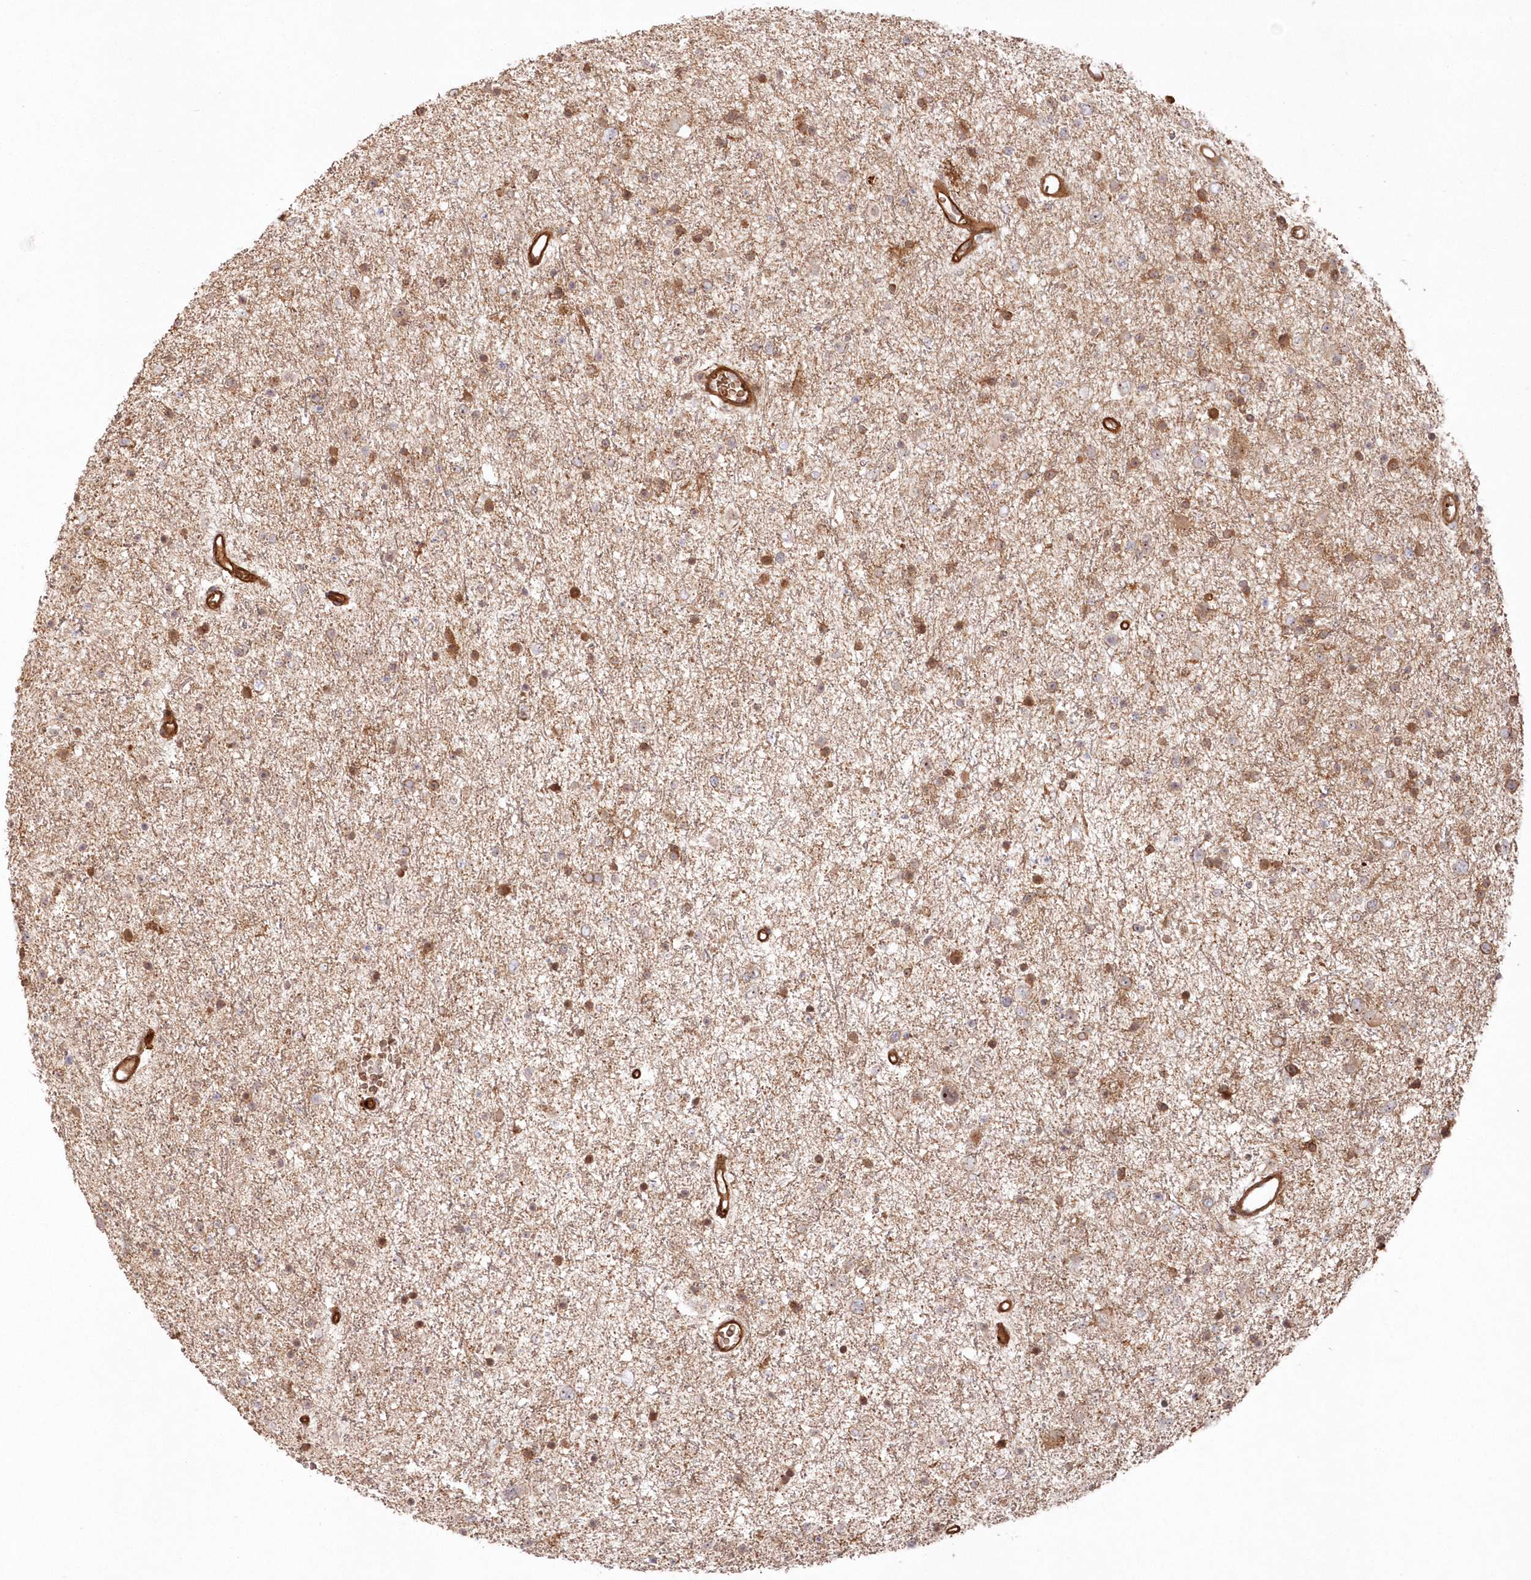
{"staining": {"intensity": "weak", "quantity": "25%-75%", "location": "cytoplasmic/membranous"}, "tissue": "glioma", "cell_type": "Tumor cells", "image_type": "cancer", "snomed": [{"axis": "morphology", "description": "Glioma, malignant, Low grade"}, {"axis": "topography", "description": "Brain"}], "caption": "Protein expression analysis of human glioma reveals weak cytoplasmic/membranous staining in approximately 25%-75% of tumor cells.", "gene": "RGCC", "patient": {"sex": "female", "age": 37}}